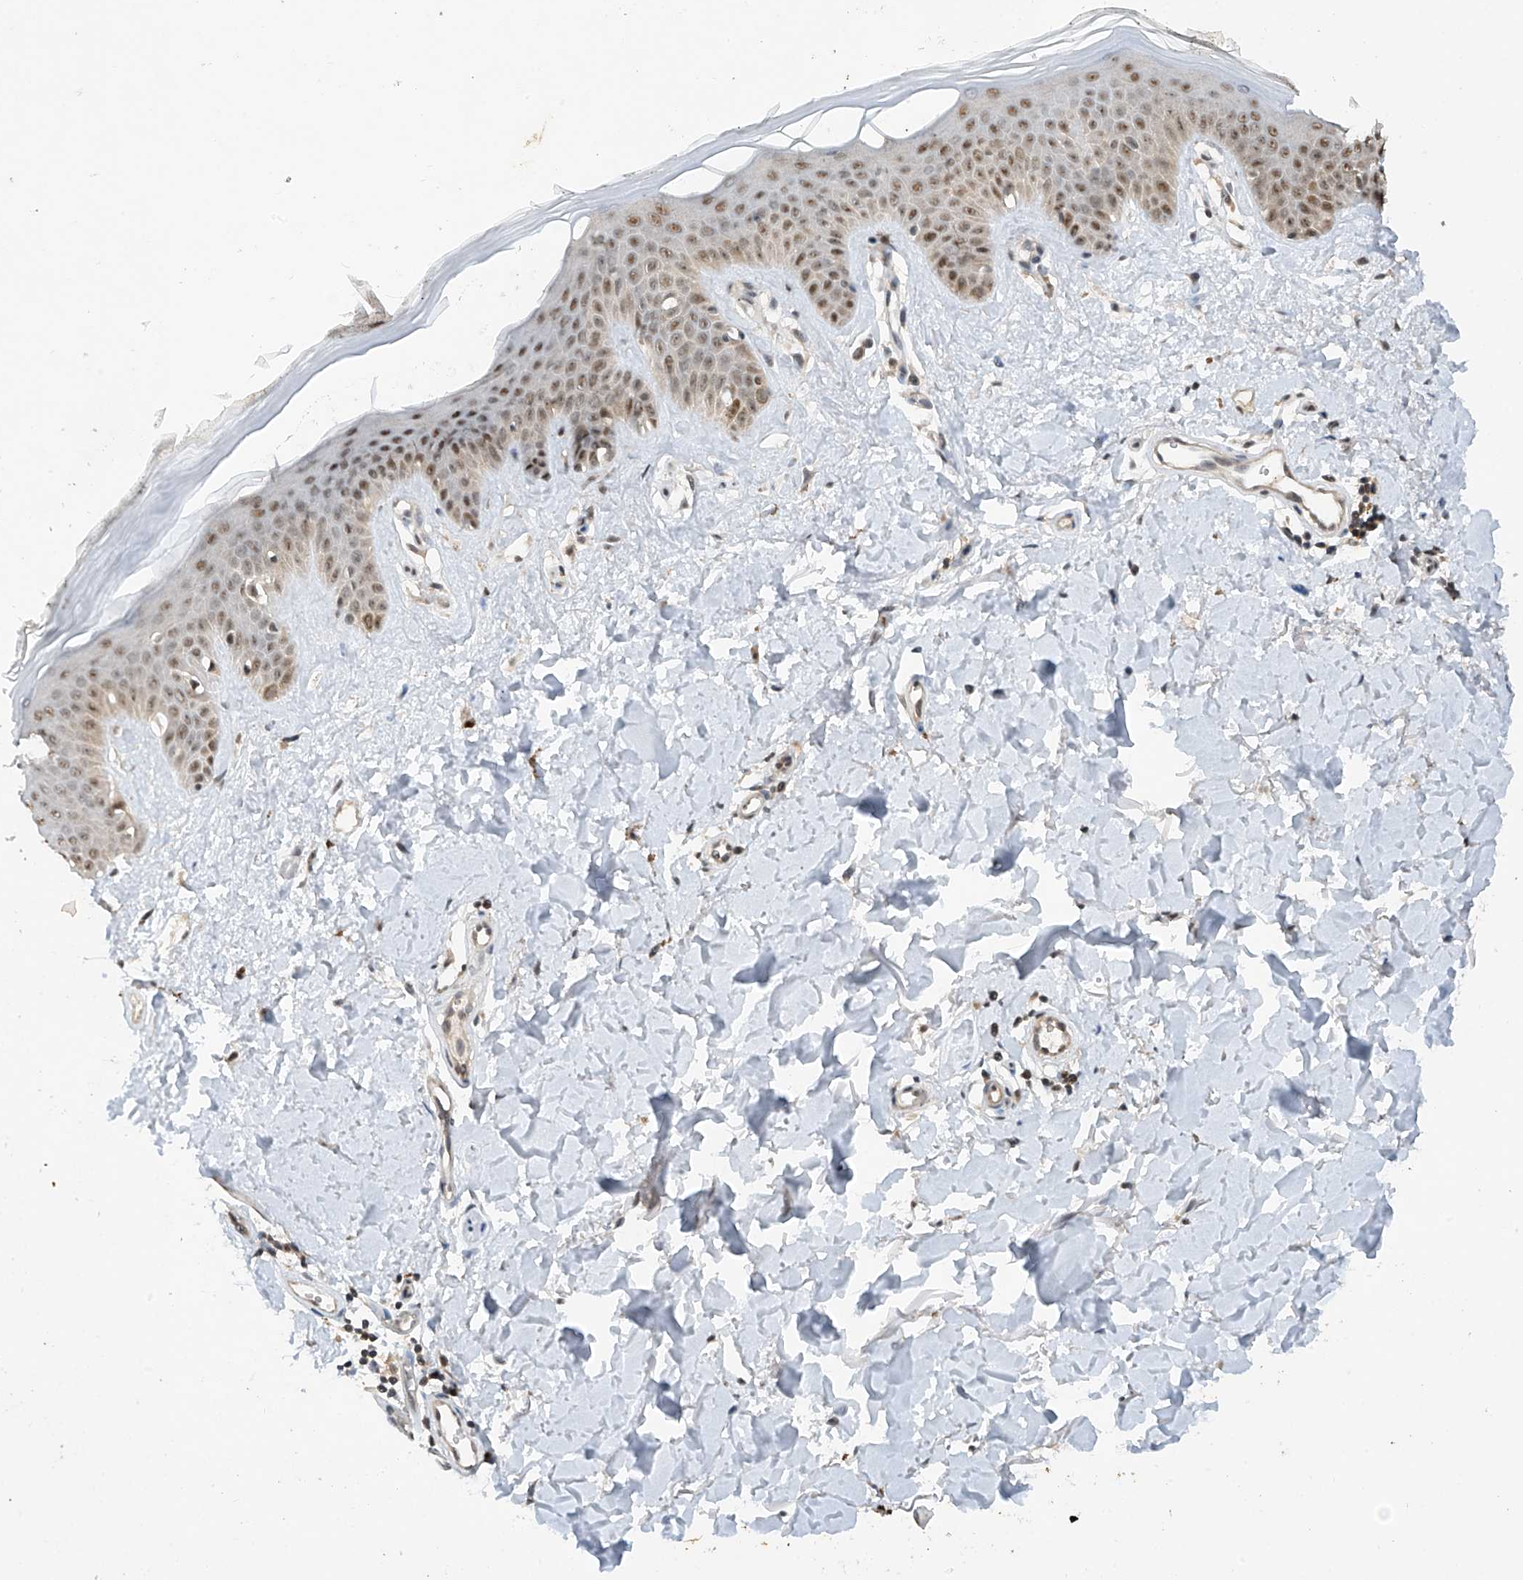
{"staining": {"intensity": "moderate", "quantity": ">75%", "location": "cytoplasmic/membranous,nuclear"}, "tissue": "skin", "cell_type": "Fibroblasts", "image_type": "normal", "snomed": [{"axis": "morphology", "description": "Normal tissue, NOS"}, {"axis": "topography", "description": "Skin"}], "caption": "This photomicrograph reveals IHC staining of benign skin, with medium moderate cytoplasmic/membranous,nuclear positivity in approximately >75% of fibroblasts.", "gene": "RPAIN", "patient": {"sex": "female", "age": 64}}